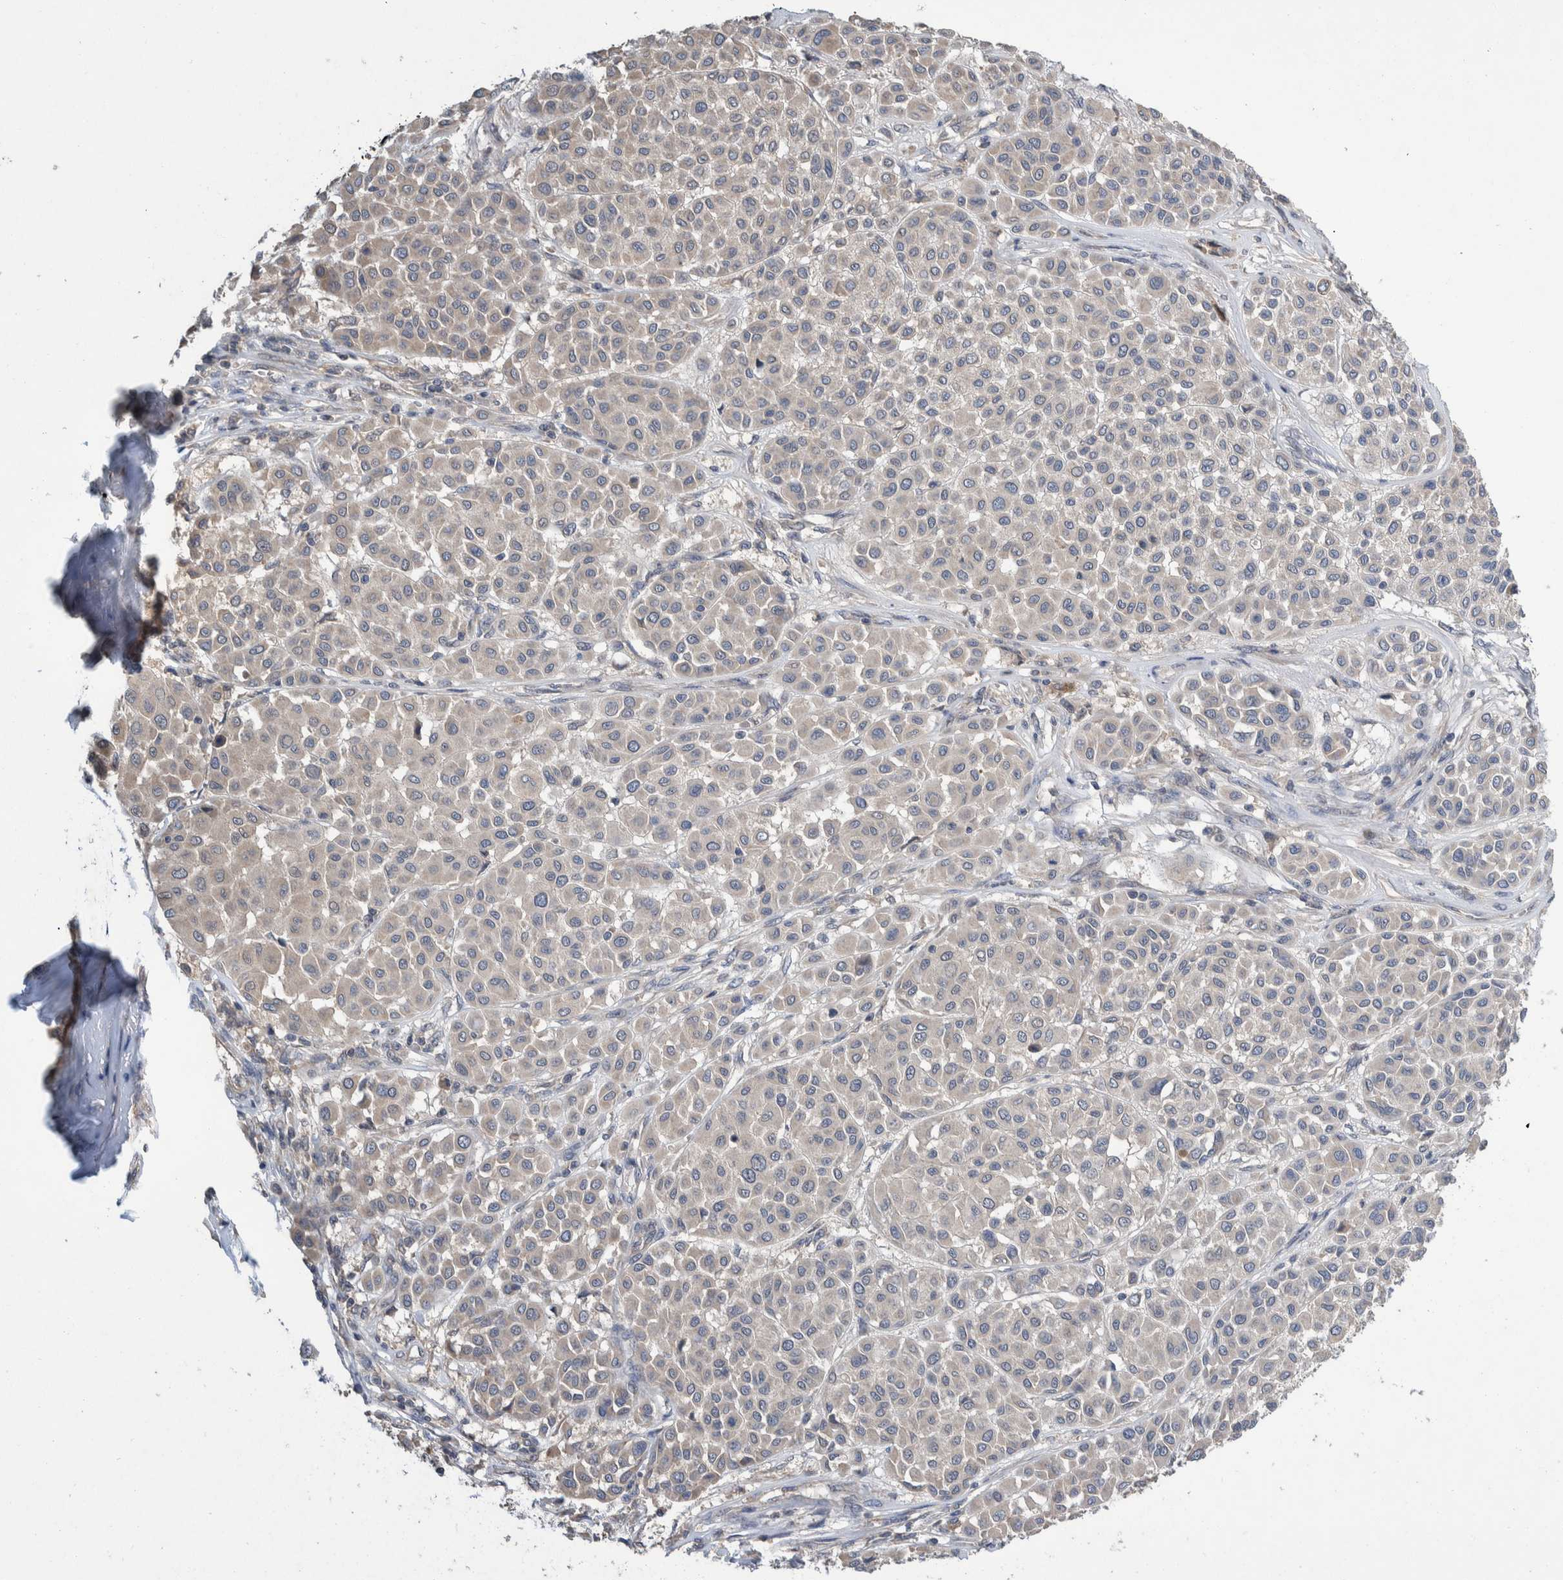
{"staining": {"intensity": "weak", "quantity": "<25%", "location": "cytoplasmic/membranous"}, "tissue": "melanoma", "cell_type": "Tumor cells", "image_type": "cancer", "snomed": [{"axis": "morphology", "description": "Malignant melanoma, Metastatic site"}, {"axis": "topography", "description": "Soft tissue"}], "caption": "Tumor cells show no significant protein positivity in melanoma.", "gene": "PLPBP", "patient": {"sex": "male", "age": 41}}